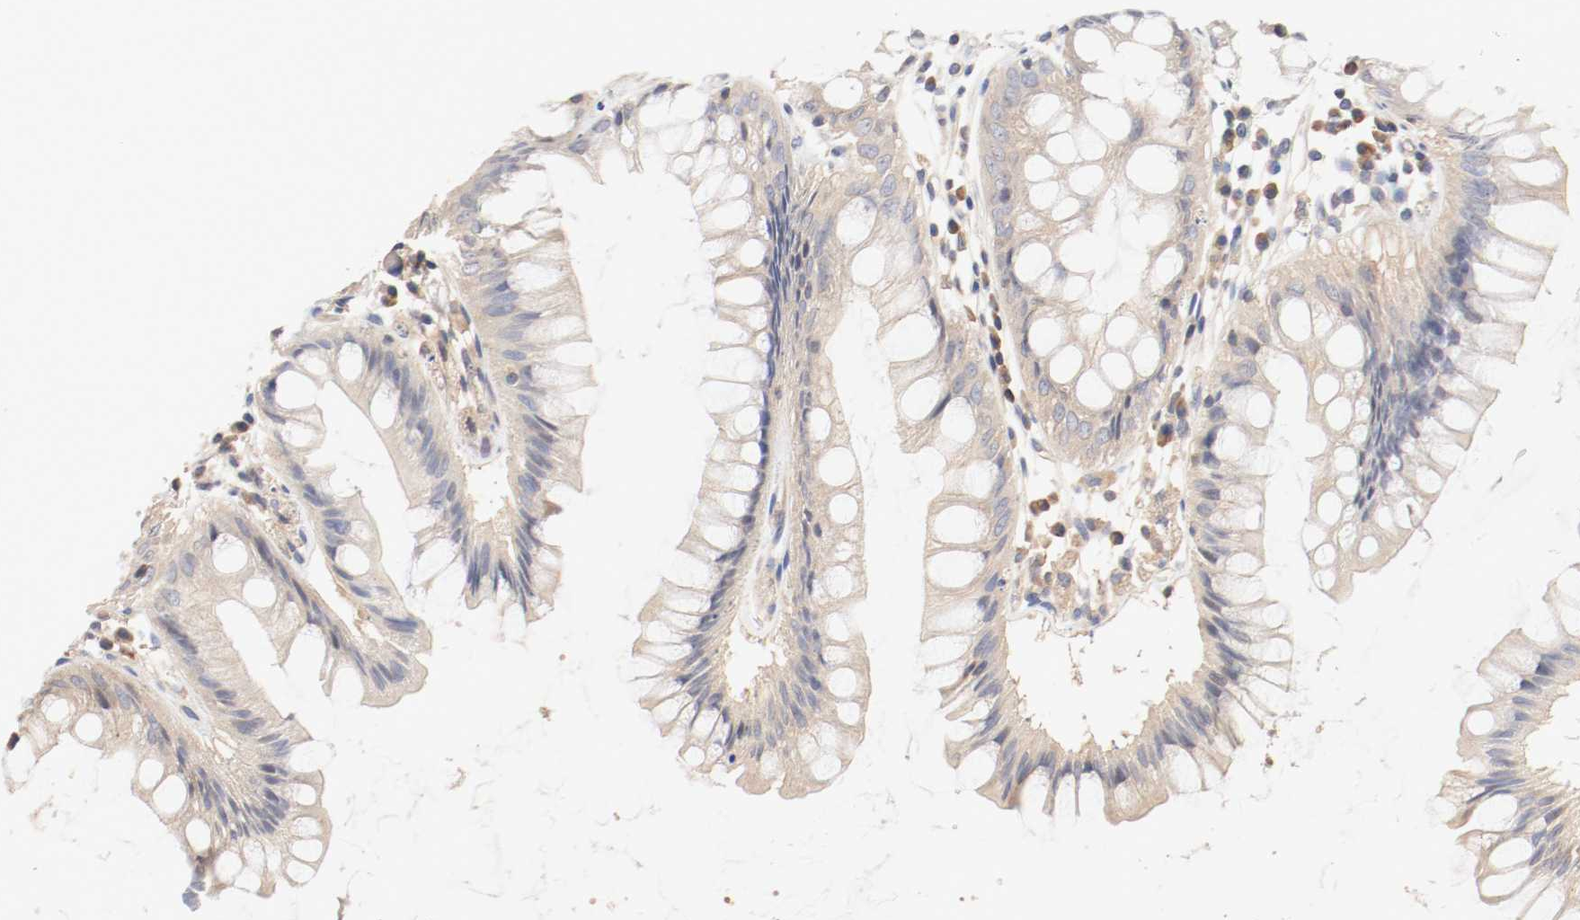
{"staining": {"intensity": "moderate", "quantity": ">75%", "location": "cytoplasmic/membranous"}, "tissue": "rectum", "cell_type": "Glandular cells", "image_type": "normal", "snomed": [{"axis": "morphology", "description": "Normal tissue, NOS"}, {"axis": "morphology", "description": "Adenocarcinoma, NOS"}, {"axis": "topography", "description": "Rectum"}], "caption": "DAB immunohistochemical staining of normal human rectum demonstrates moderate cytoplasmic/membranous protein staining in about >75% of glandular cells. (brown staining indicates protein expression, while blue staining denotes nuclei).", "gene": "GIT1", "patient": {"sex": "female", "age": 65}}